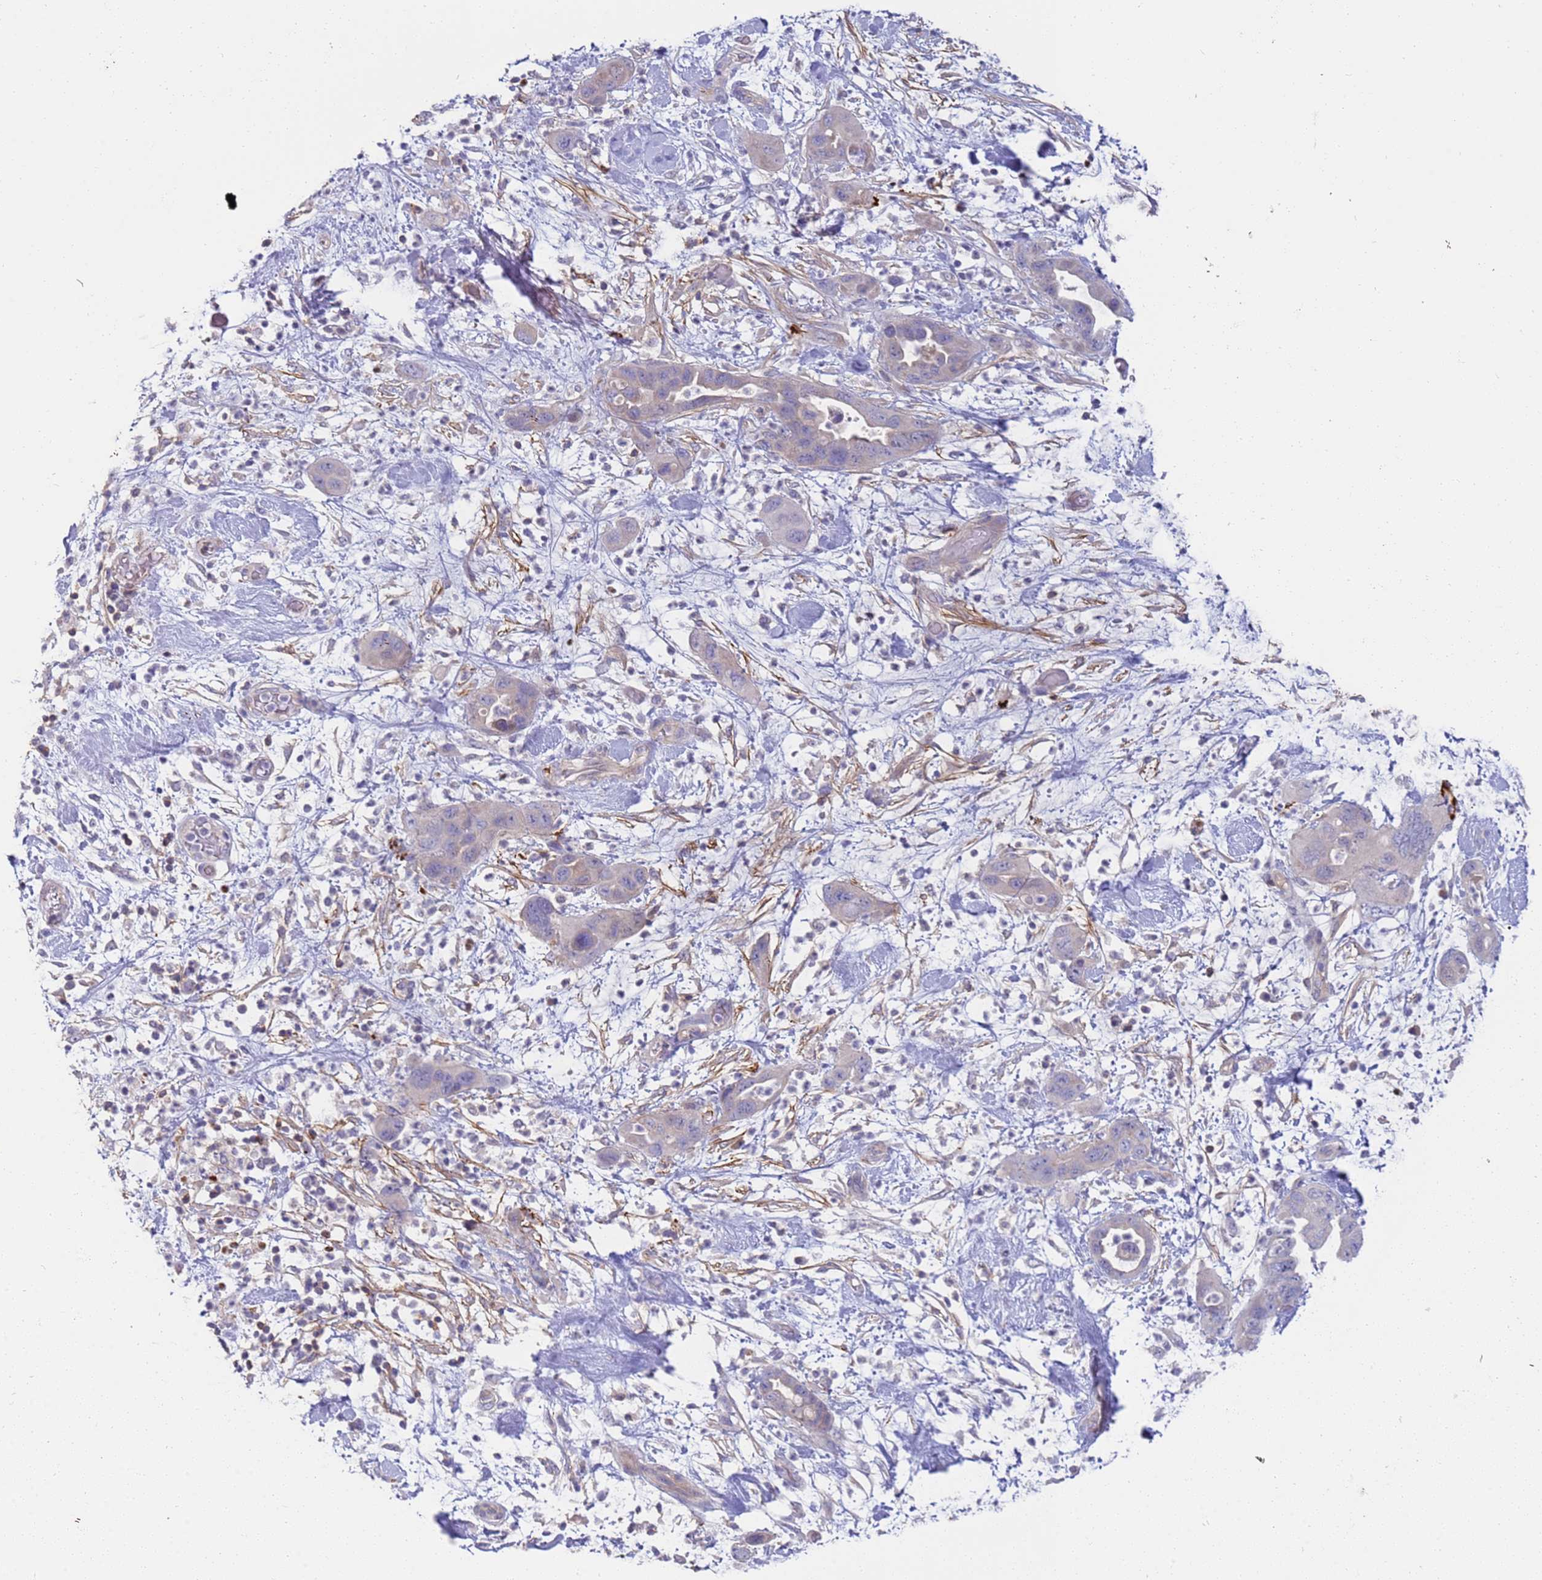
{"staining": {"intensity": "weak", "quantity": "<25%", "location": "cytoplasmic/membranous"}, "tissue": "pancreatic cancer", "cell_type": "Tumor cells", "image_type": "cancer", "snomed": [{"axis": "morphology", "description": "Adenocarcinoma, NOS"}, {"axis": "topography", "description": "Pancreas"}], "caption": "Immunohistochemical staining of pancreatic adenocarcinoma demonstrates no significant positivity in tumor cells.", "gene": "STK25", "patient": {"sex": "female", "age": 71}}